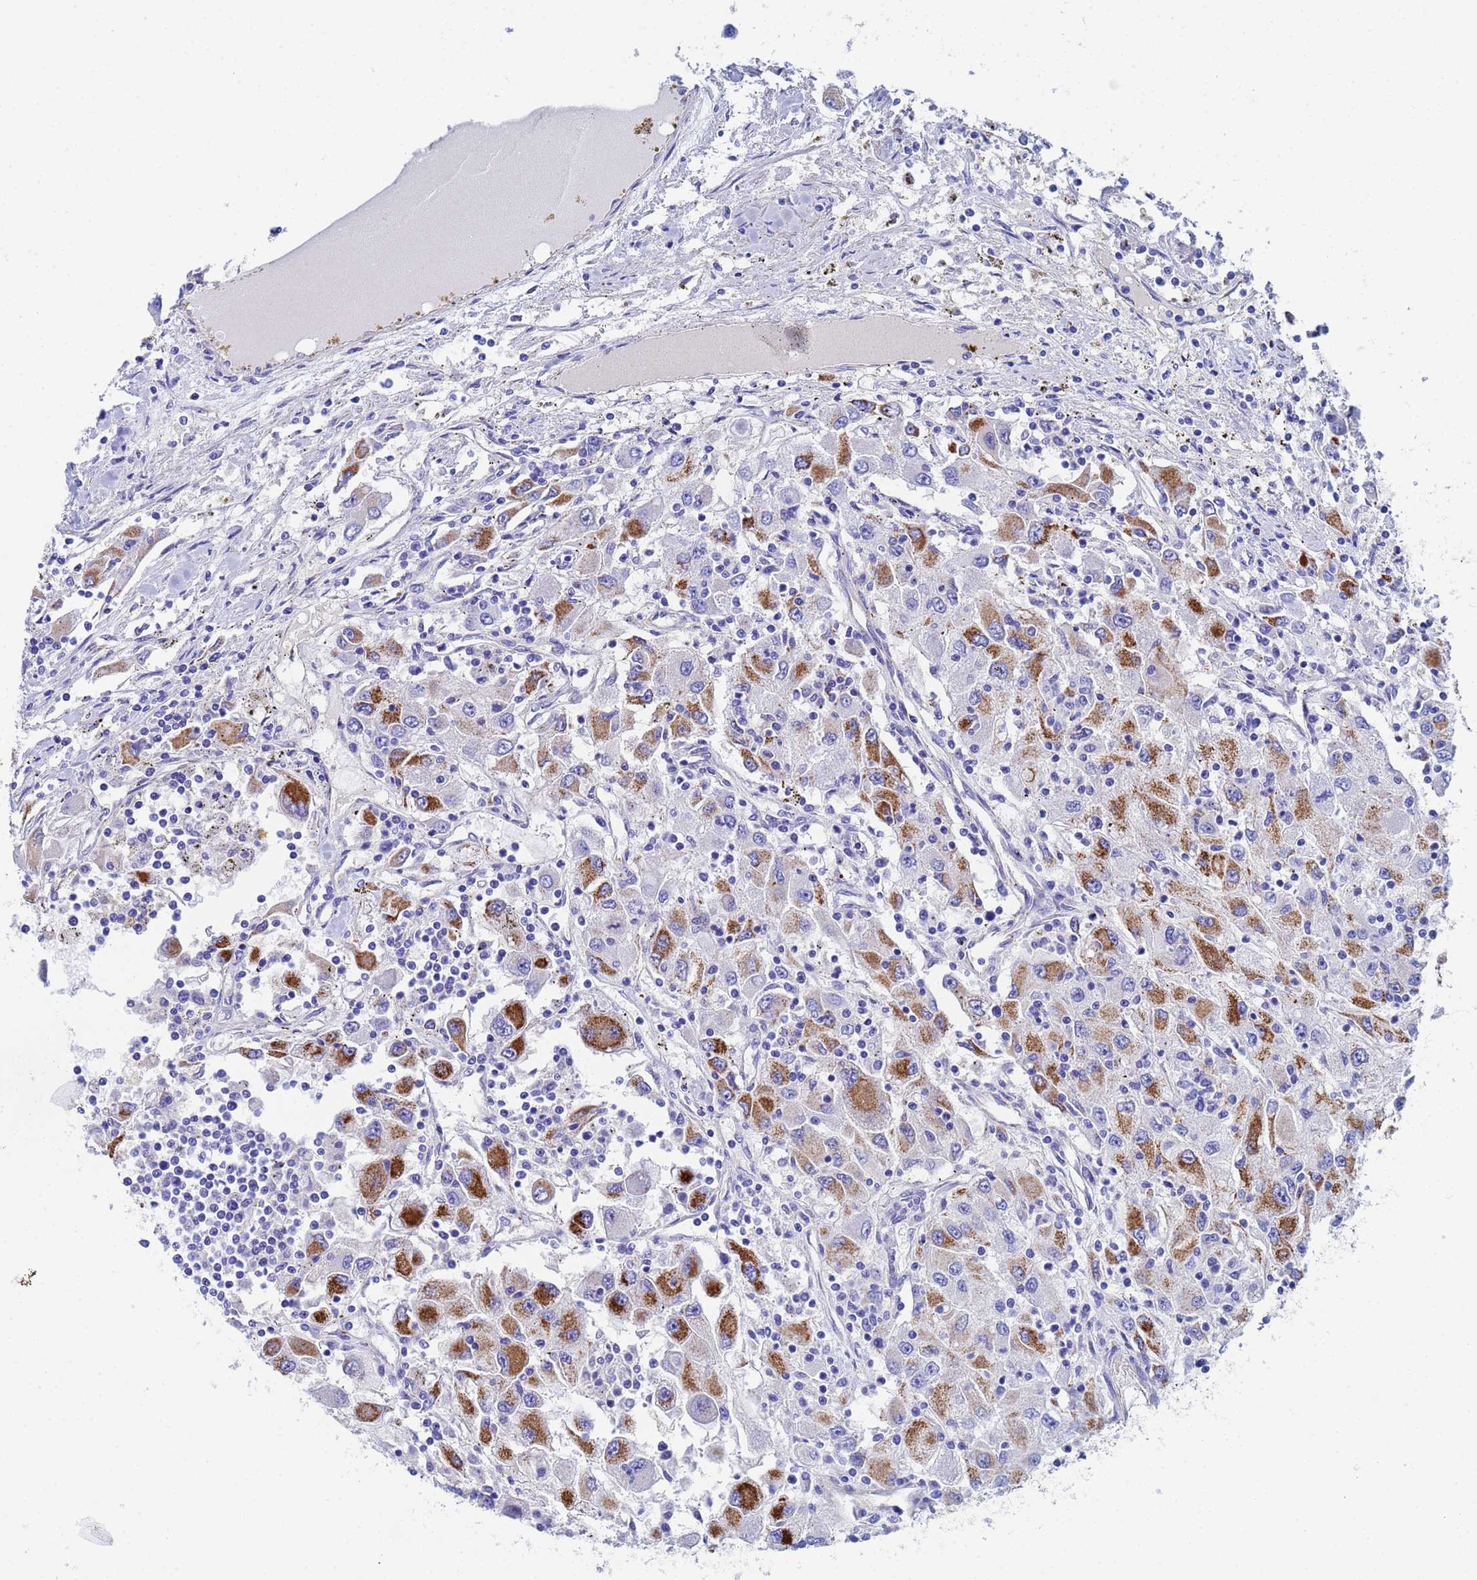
{"staining": {"intensity": "strong", "quantity": "25%-75%", "location": "cytoplasmic/membranous"}, "tissue": "renal cancer", "cell_type": "Tumor cells", "image_type": "cancer", "snomed": [{"axis": "morphology", "description": "Adenocarcinoma, NOS"}, {"axis": "topography", "description": "Kidney"}], "caption": "Protein staining of adenocarcinoma (renal) tissue exhibits strong cytoplasmic/membranous staining in approximately 25%-75% of tumor cells.", "gene": "CST4", "patient": {"sex": "female", "age": 67}}